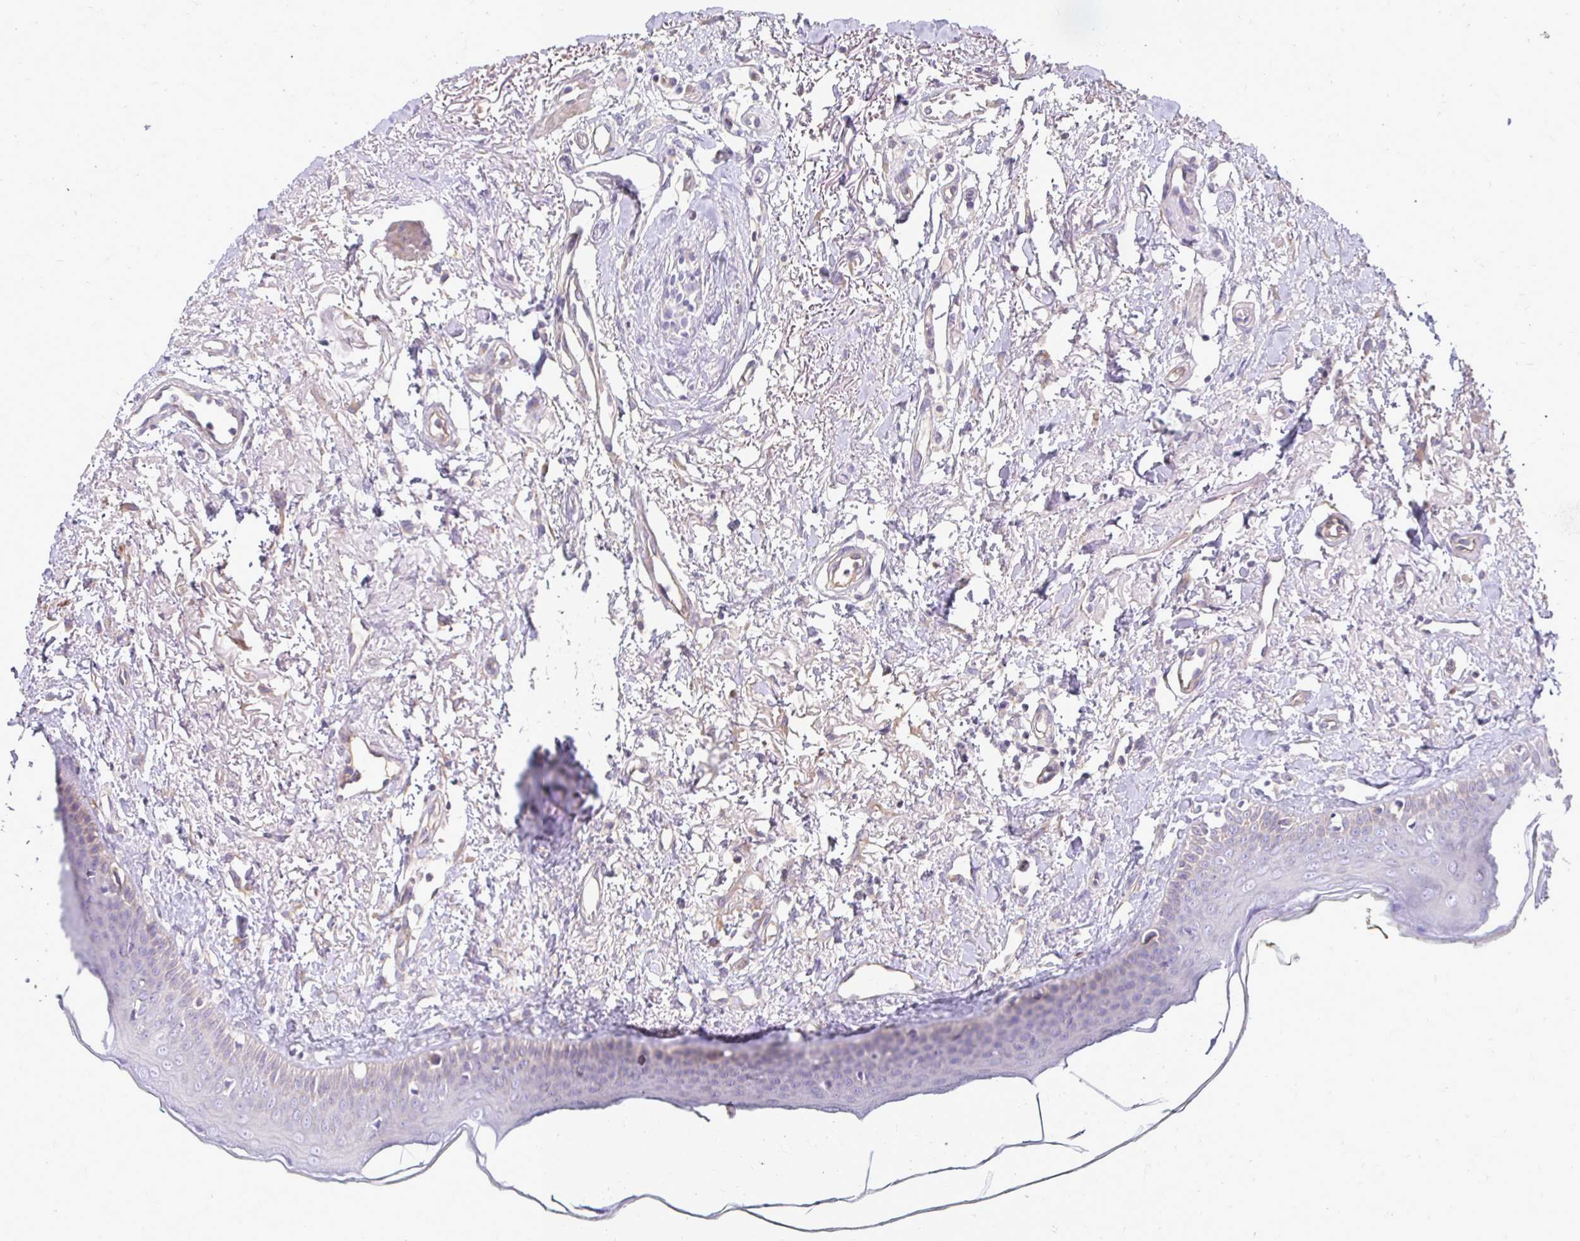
{"staining": {"intensity": "negative", "quantity": "none", "location": "none"}, "tissue": "oral mucosa", "cell_type": "Squamous epithelial cells", "image_type": "normal", "snomed": [{"axis": "morphology", "description": "Normal tissue, NOS"}, {"axis": "topography", "description": "Oral tissue"}], "caption": "A high-resolution histopathology image shows immunohistochemistry staining of normal oral mucosa, which shows no significant staining in squamous epithelial cells.", "gene": "AKAP6", "patient": {"sex": "female", "age": 70}}